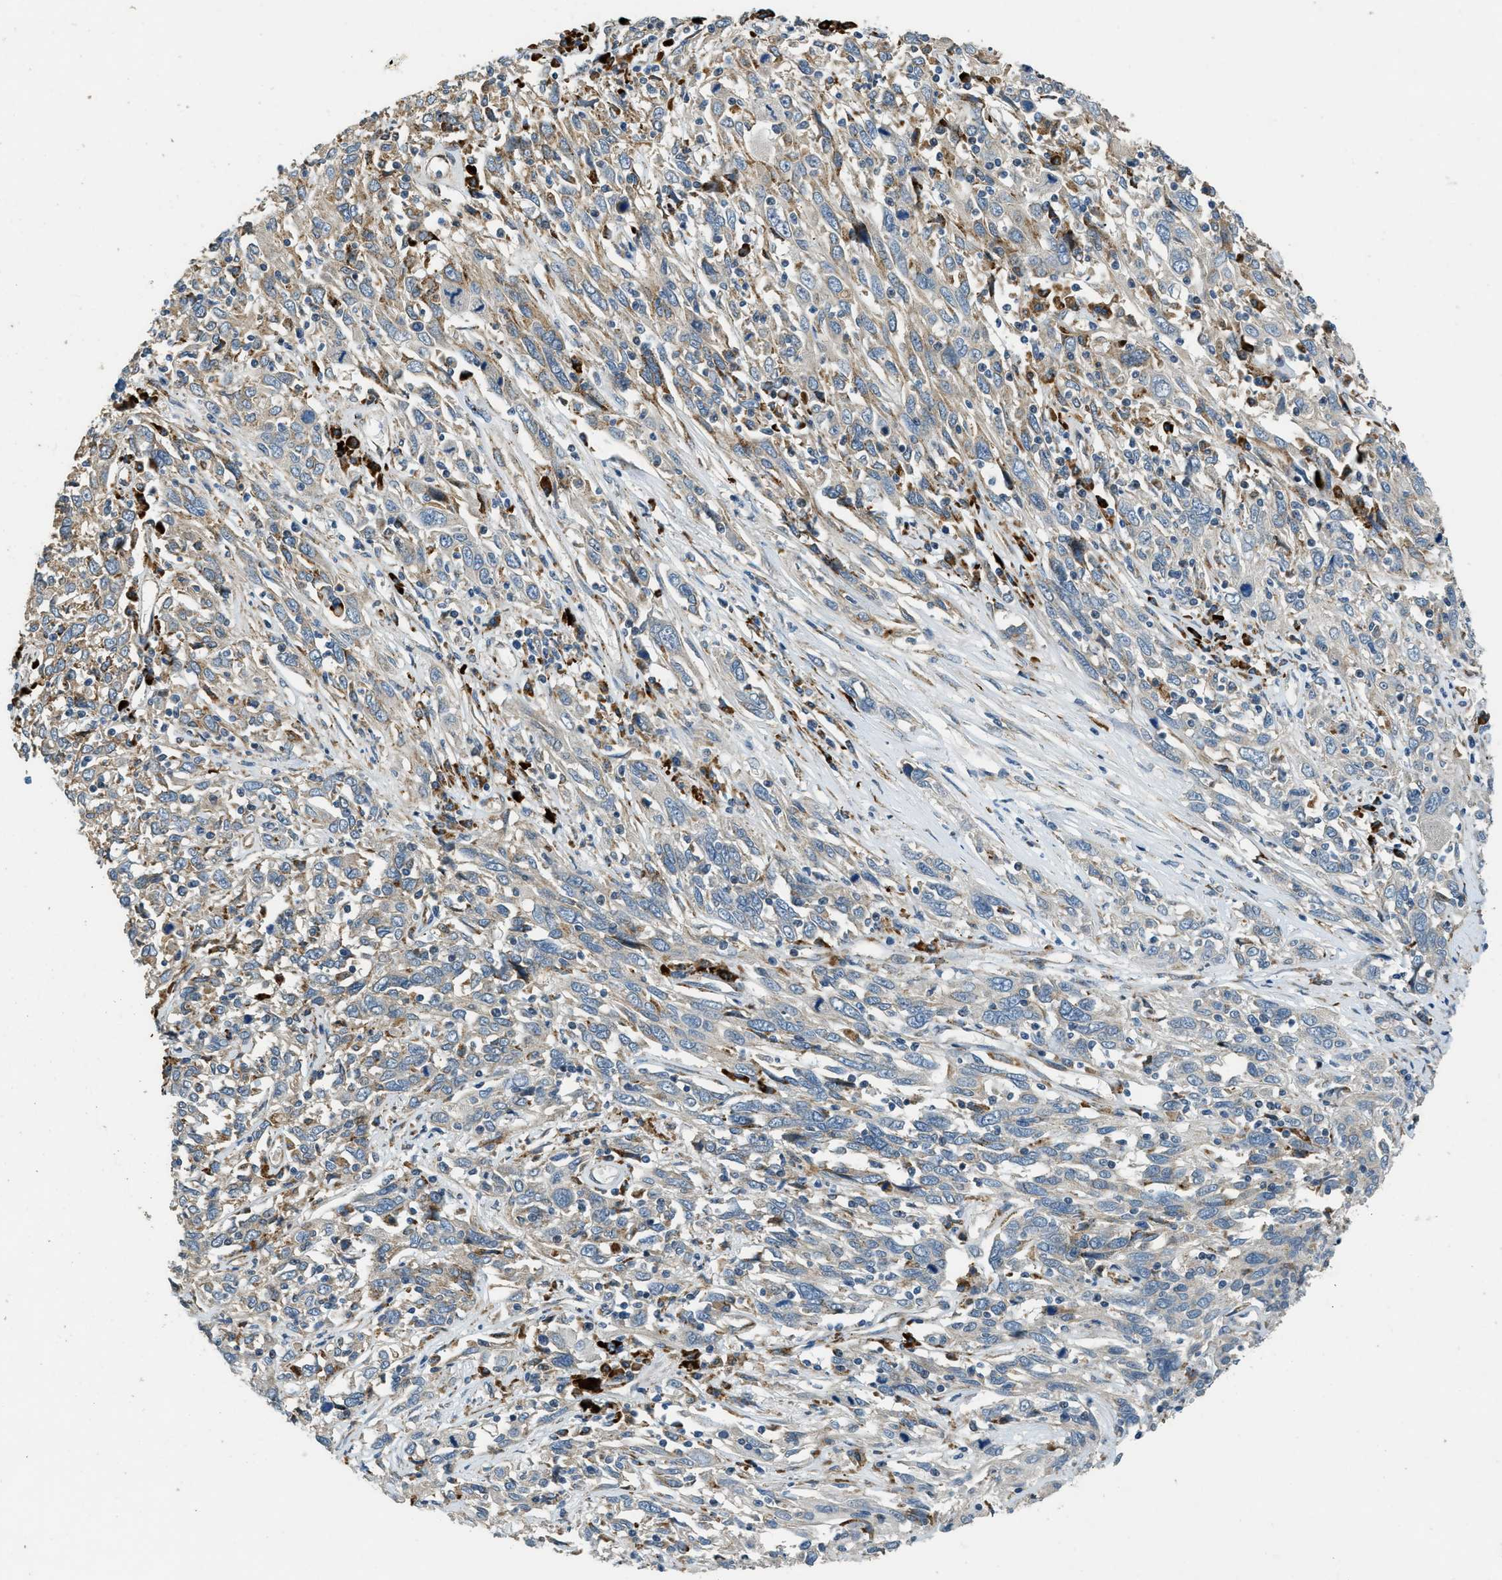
{"staining": {"intensity": "weak", "quantity": "<25%", "location": "cytoplasmic/membranous"}, "tissue": "cervical cancer", "cell_type": "Tumor cells", "image_type": "cancer", "snomed": [{"axis": "morphology", "description": "Squamous cell carcinoma, NOS"}, {"axis": "topography", "description": "Cervix"}], "caption": "Immunohistochemical staining of cervical cancer displays no significant staining in tumor cells.", "gene": "HERC2", "patient": {"sex": "female", "age": 46}}